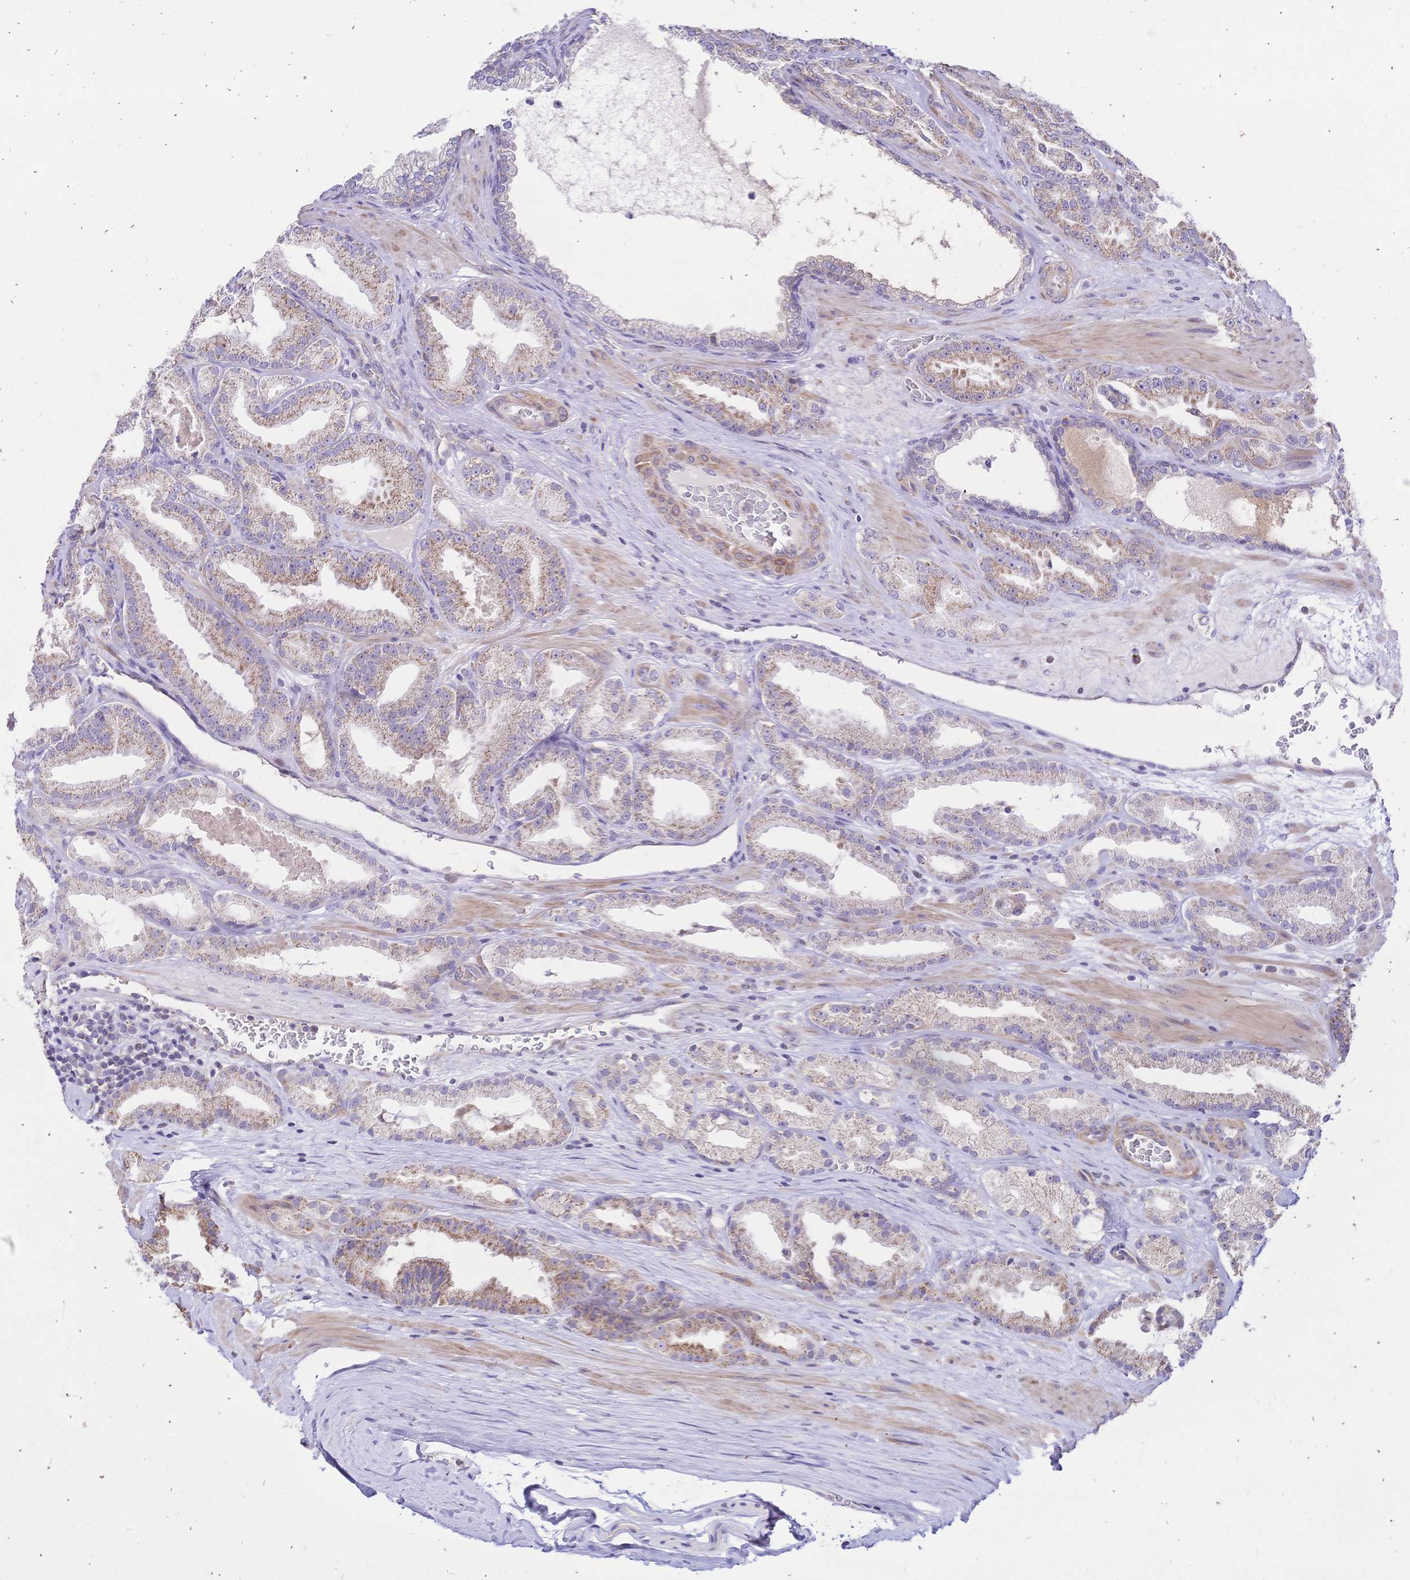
{"staining": {"intensity": "moderate", "quantity": "25%-75%", "location": "cytoplasmic/membranous"}, "tissue": "prostate cancer", "cell_type": "Tumor cells", "image_type": "cancer", "snomed": [{"axis": "morphology", "description": "Adenocarcinoma, Low grade"}, {"axis": "topography", "description": "Prostate"}], "caption": "Prostate cancer tissue displays moderate cytoplasmic/membranous expression in approximately 25%-75% of tumor cells", "gene": "CLEC18B", "patient": {"sex": "male", "age": 61}}